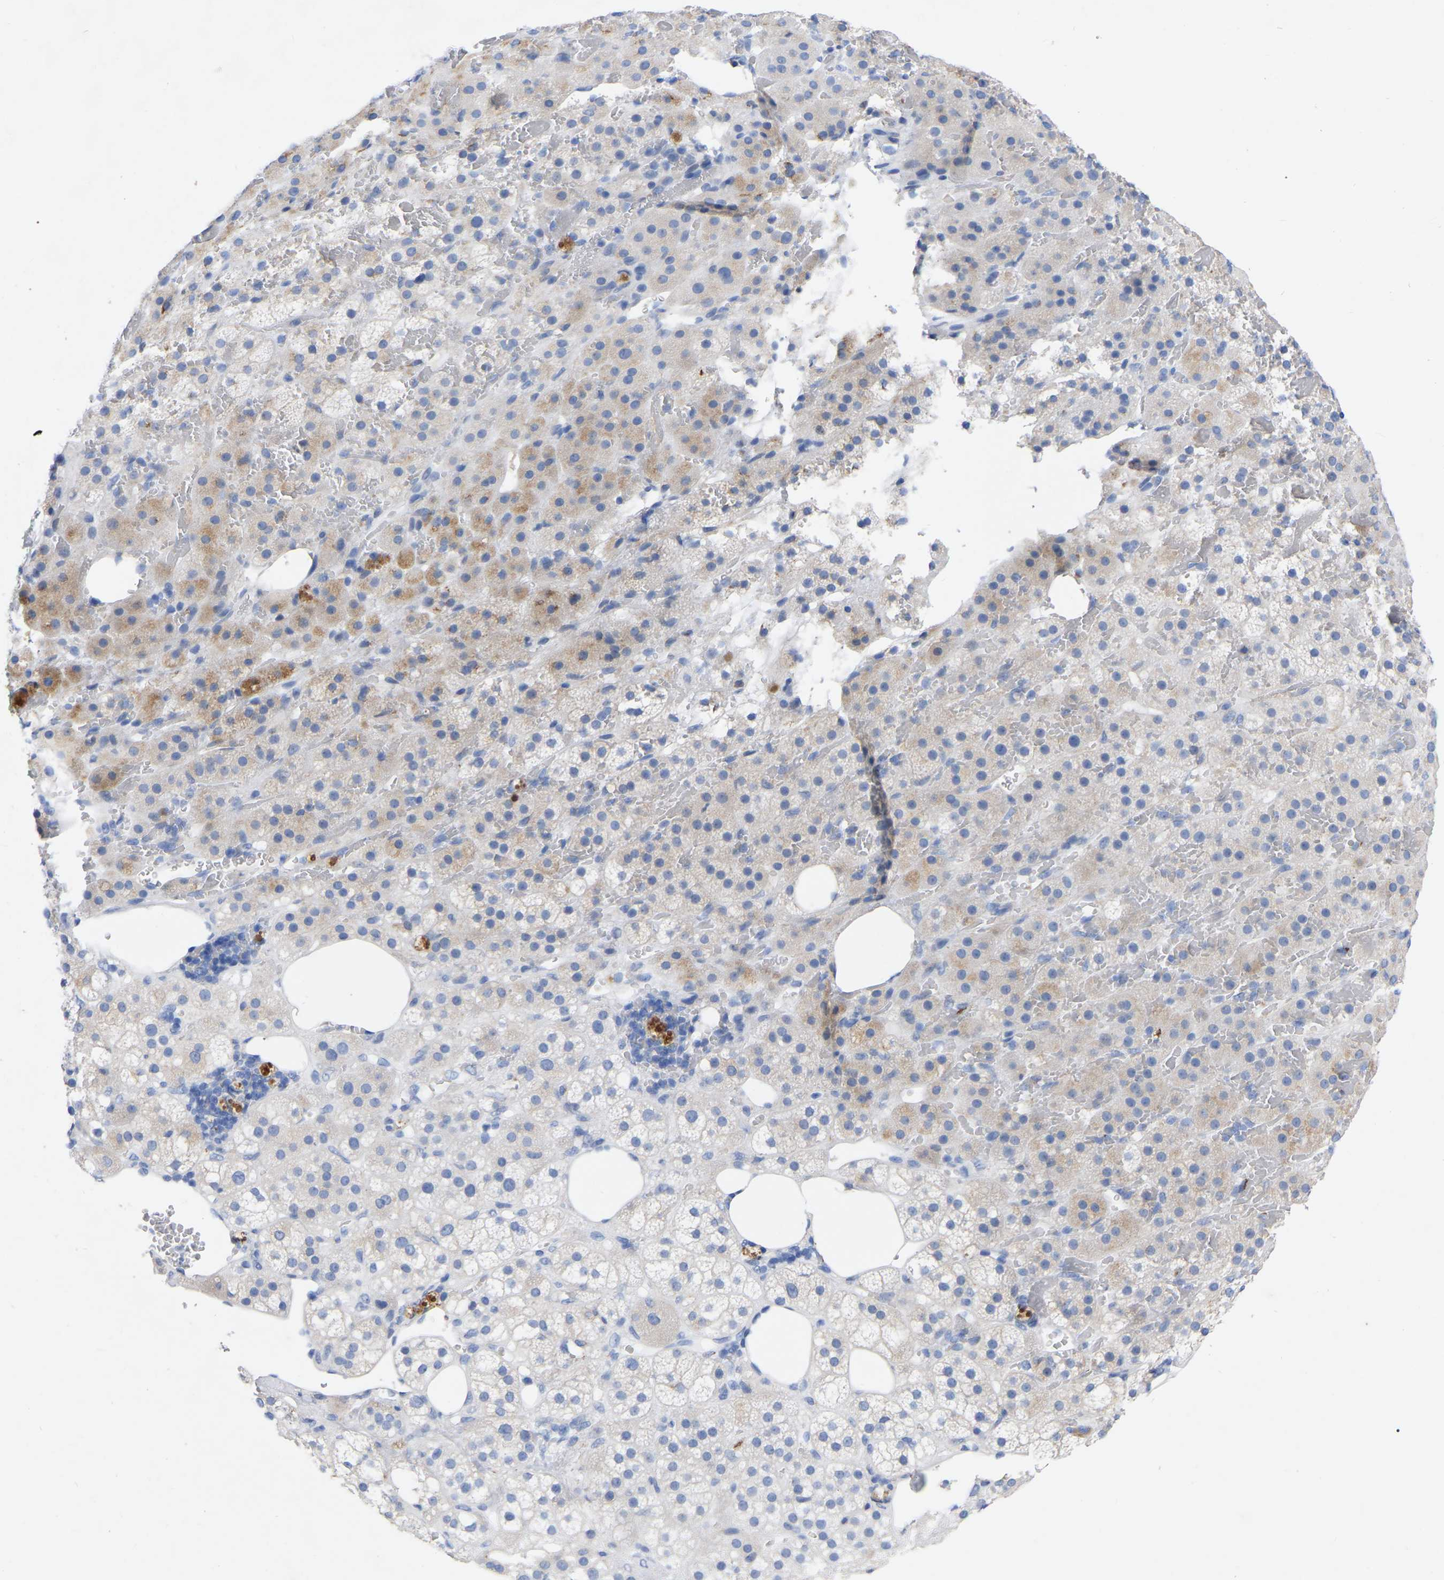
{"staining": {"intensity": "moderate", "quantity": "<25%", "location": "cytoplasmic/membranous"}, "tissue": "adrenal gland", "cell_type": "Glandular cells", "image_type": "normal", "snomed": [{"axis": "morphology", "description": "Normal tissue, NOS"}, {"axis": "topography", "description": "Adrenal gland"}], "caption": "Immunohistochemical staining of unremarkable adrenal gland reveals low levels of moderate cytoplasmic/membranous expression in about <25% of glandular cells.", "gene": "STRIP2", "patient": {"sex": "female", "age": 59}}